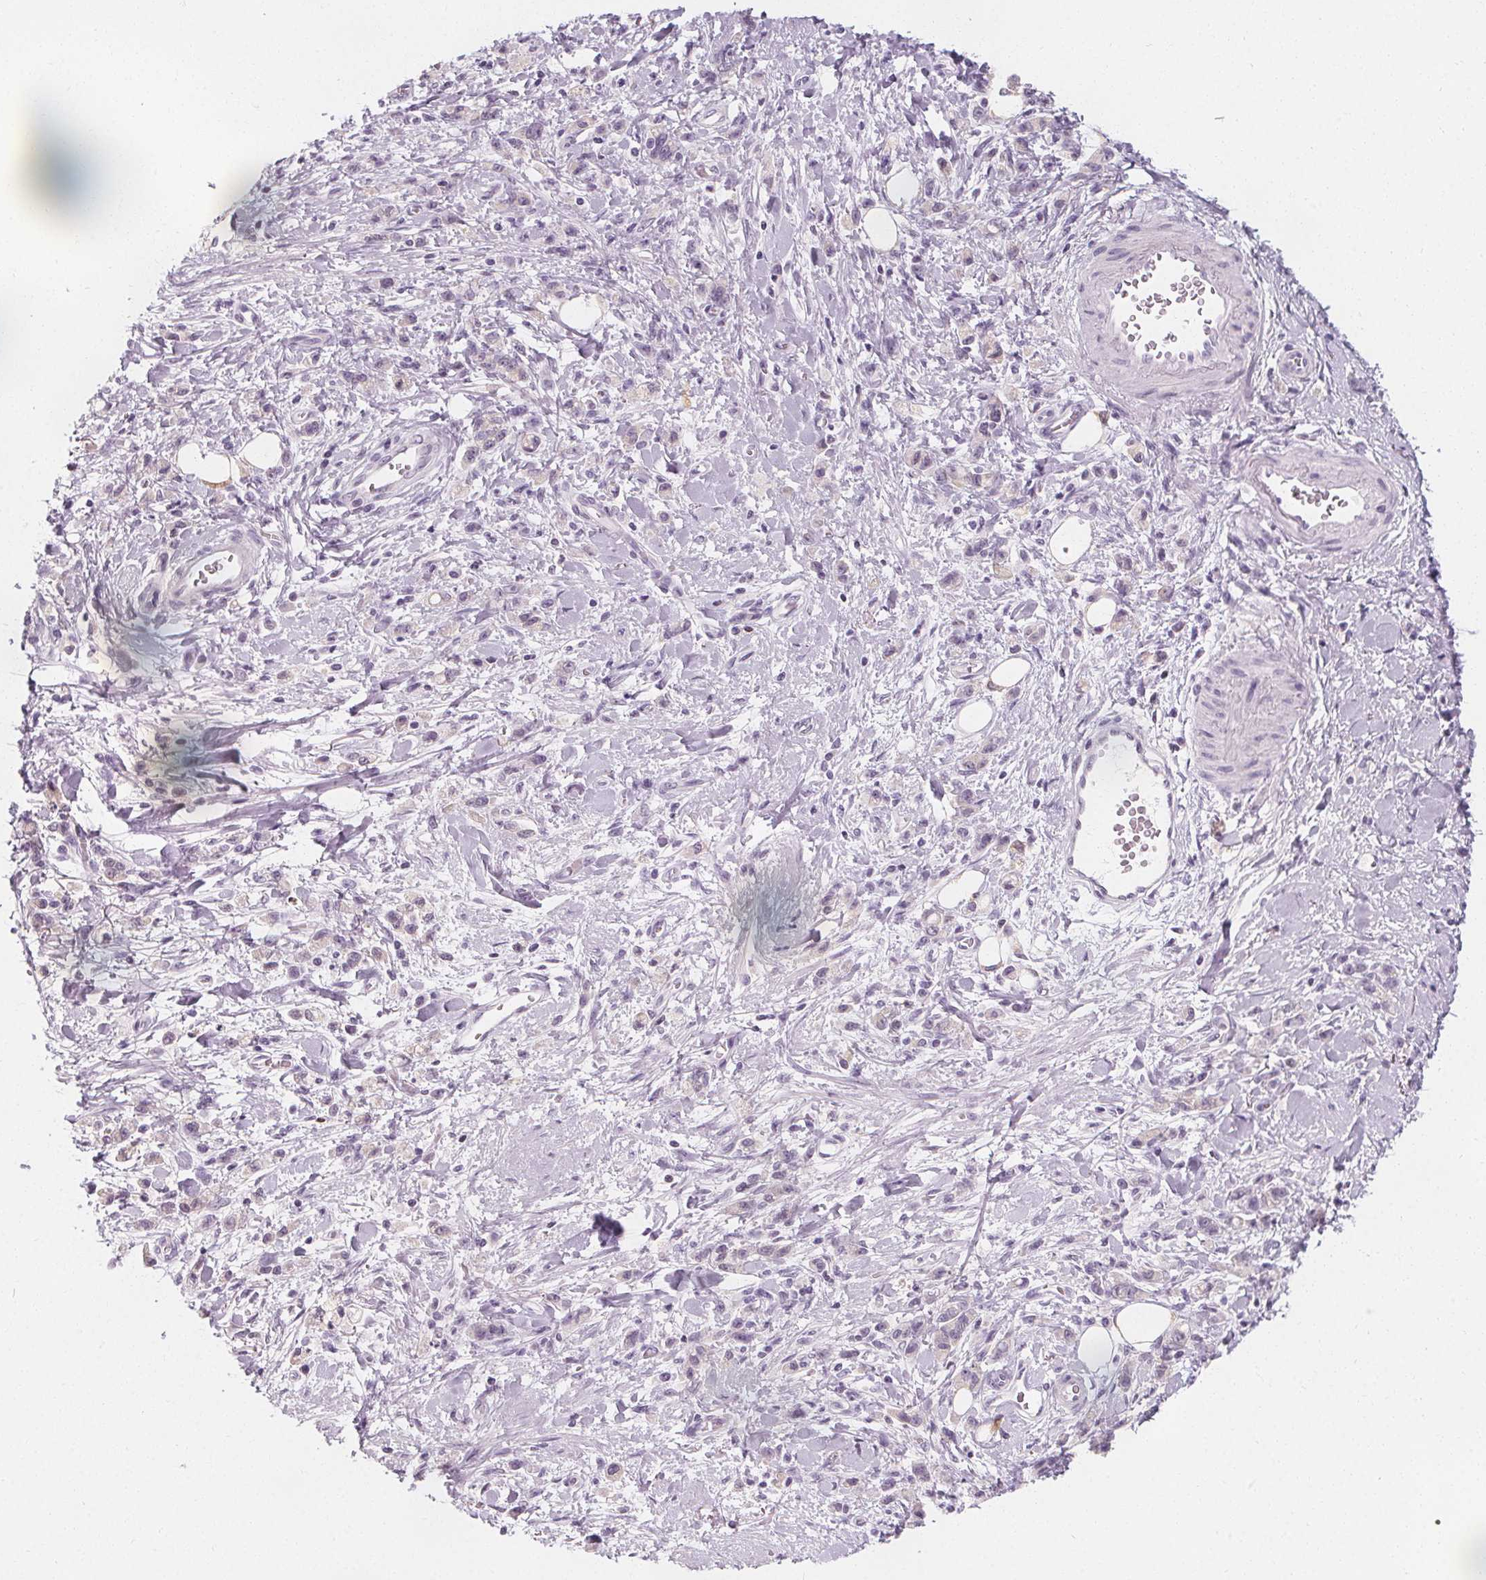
{"staining": {"intensity": "negative", "quantity": "none", "location": "none"}, "tissue": "stomach cancer", "cell_type": "Tumor cells", "image_type": "cancer", "snomed": [{"axis": "morphology", "description": "Adenocarcinoma, NOS"}, {"axis": "topography", "description": "Stomach"}], "caption": "Stomach cancer stained for a protein using immunohistochemistry (IHC) shows no staining tumor cells.", "gene": "UGP2", "patient": {"sex": "male", "age": 77}}